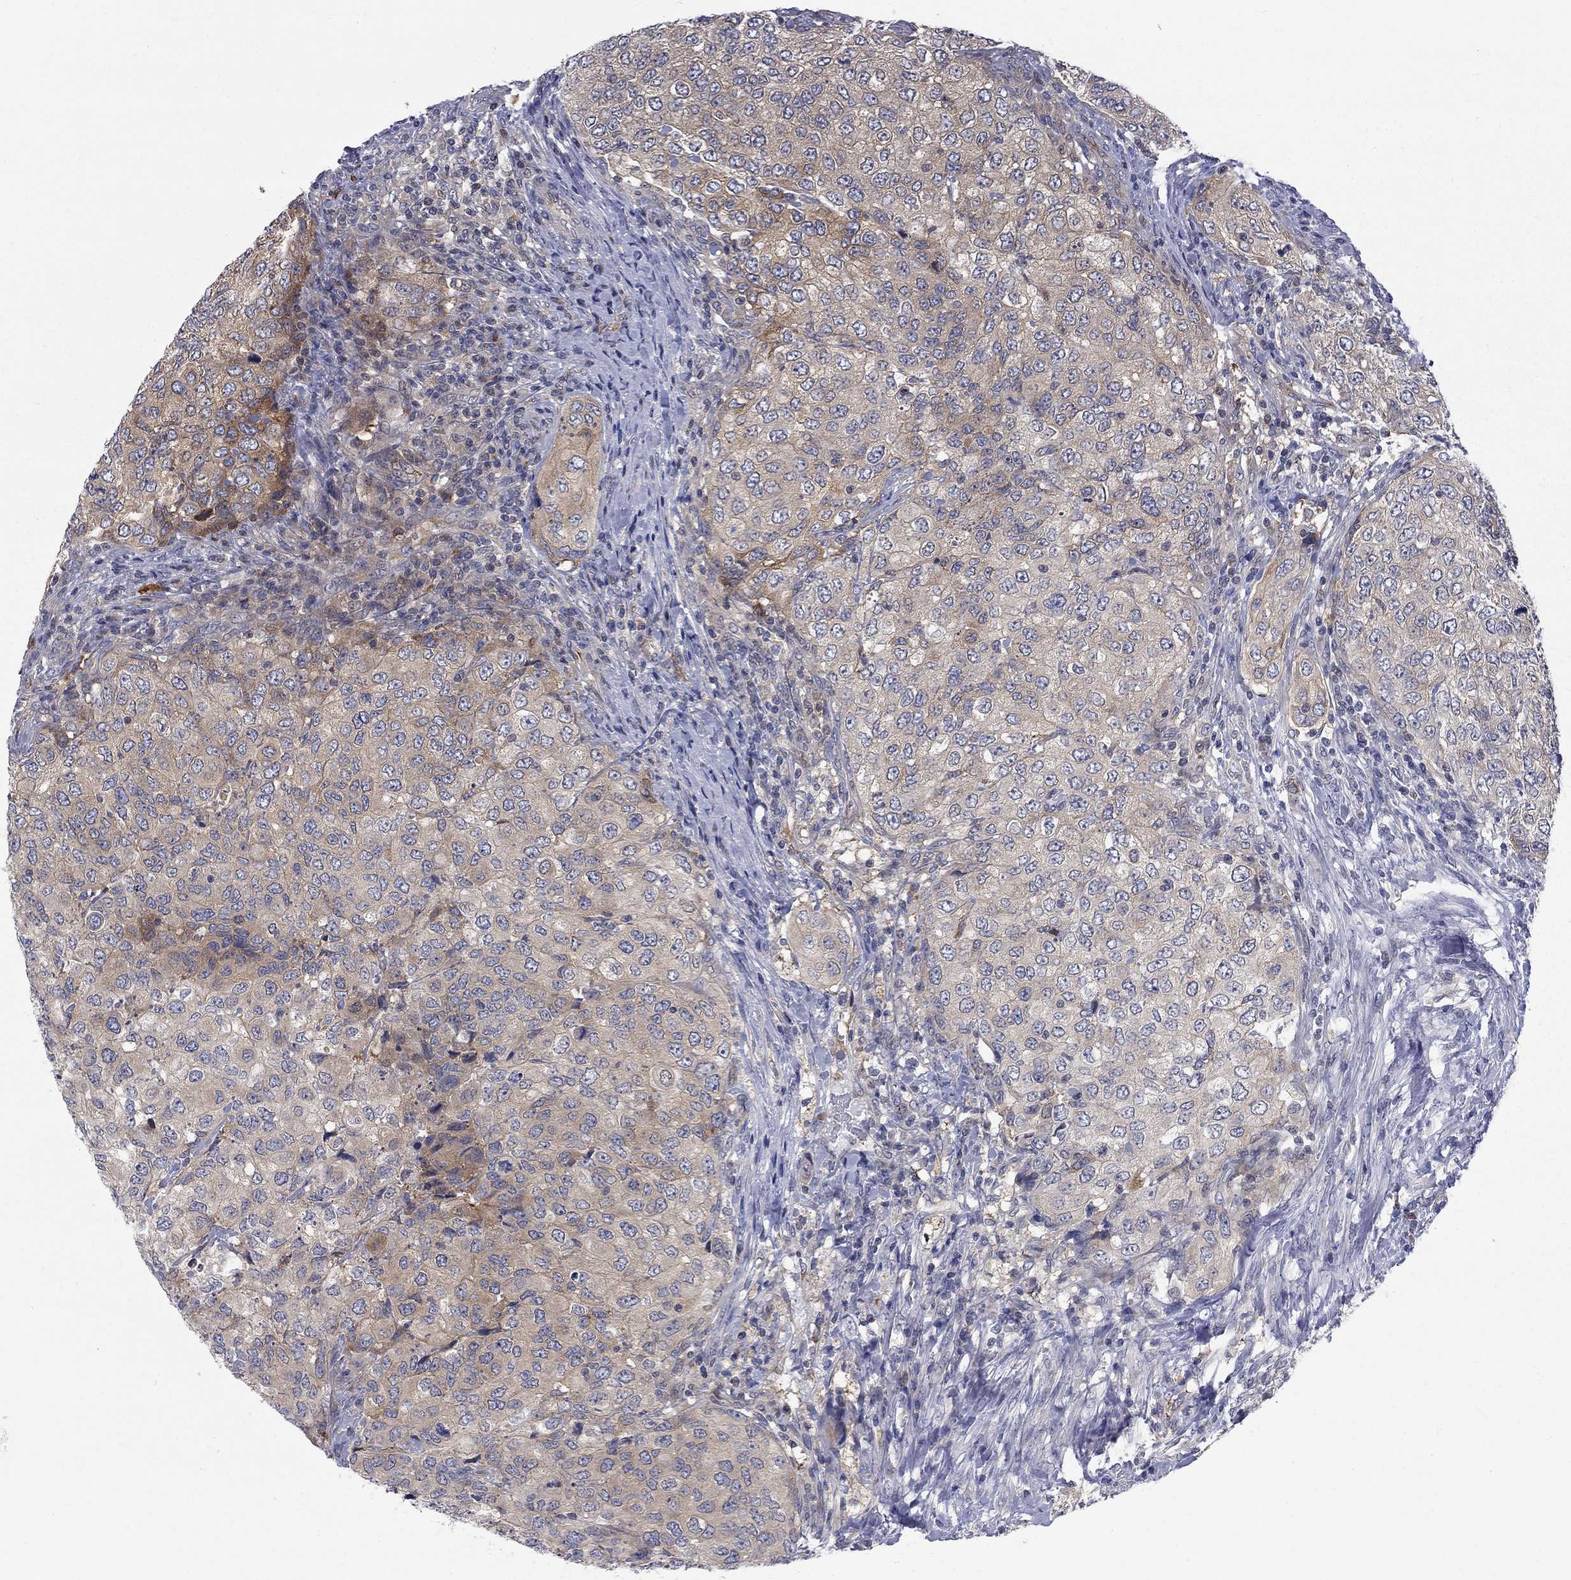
{"staining": {"intensity": "weak", "quantity": "<25%", "location": "cytoplasmic/membranous"}, "tissue": "urothelial cancer", "cell_type": "Tumor cells", "image_type": "cancer", "snomed": [{"axis": "morphology", "description": "Urothelial carcinoma, High grade"}, {"axis": "topography", "description": "Urinary bladder"}], "caption": "There is no significant positivity in tumor cells of urothelial carcinoma (high-grade).", "gene": "GALNT8", "patient": {"sex": "female", "age": 78}}